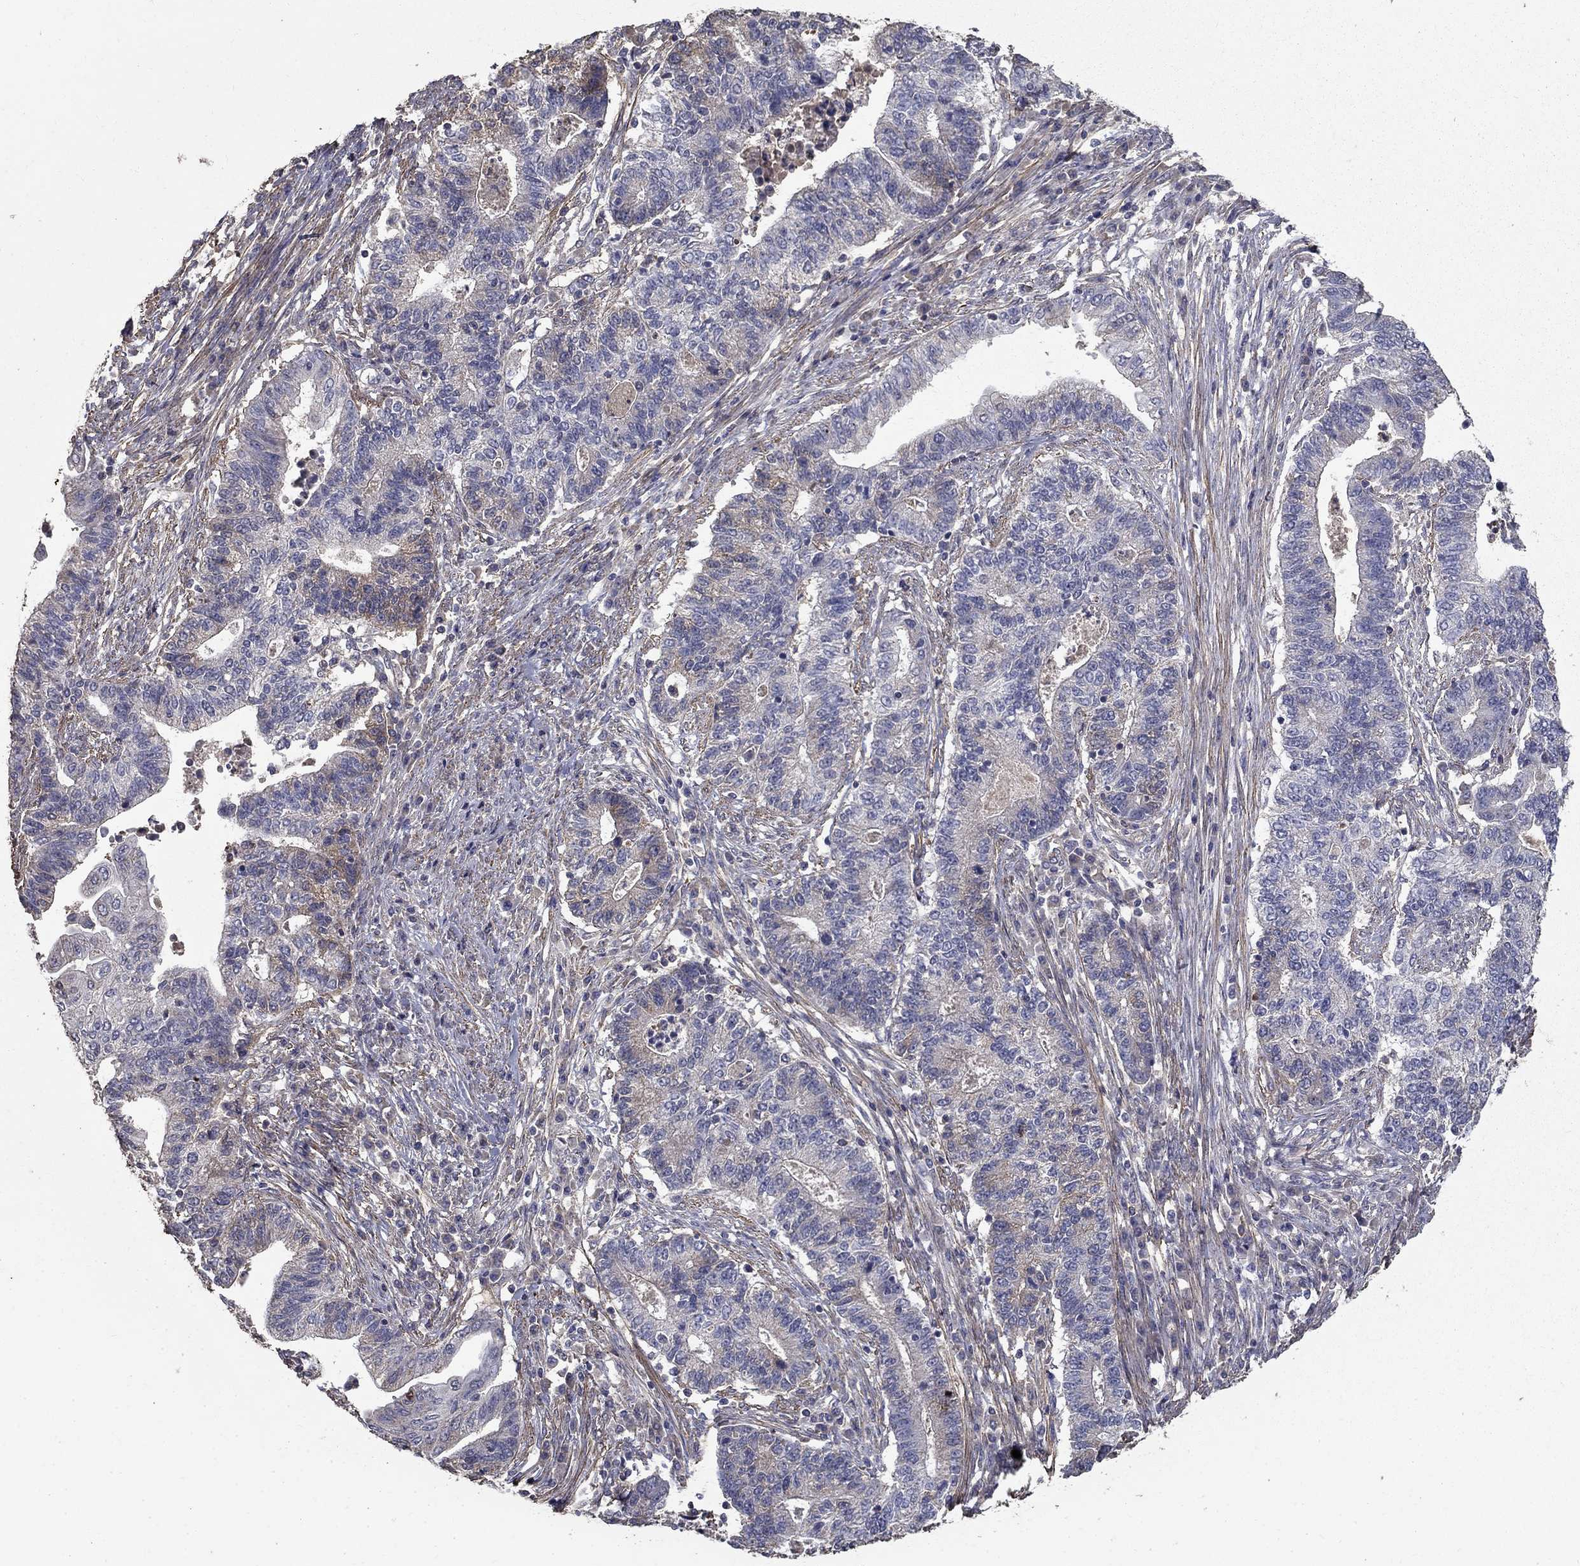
{"staining": {"intensity": "weak", "quantity": "<25%", "location": "cytoplasmic/membranous"}, "tissue": "endometrial cancer", "cell_type": "Tumor cells", "image_type": "cancer", "snomed": [{"axis": "morphology", "description": "Adenocarcinoma, NOS"}, {"axis": "topography", "description": "Uterus"}, {"axis": "topography", "description": "Endometrium"}], "caption": "DAB (3,3'-diaminobenzidine) immunohistochemical staining of human endometrial adenocarcinoma exhibits no significant staining in tumor cells.", "gene": "MPP2", "patient": {"sex": "female", "age": 54}}